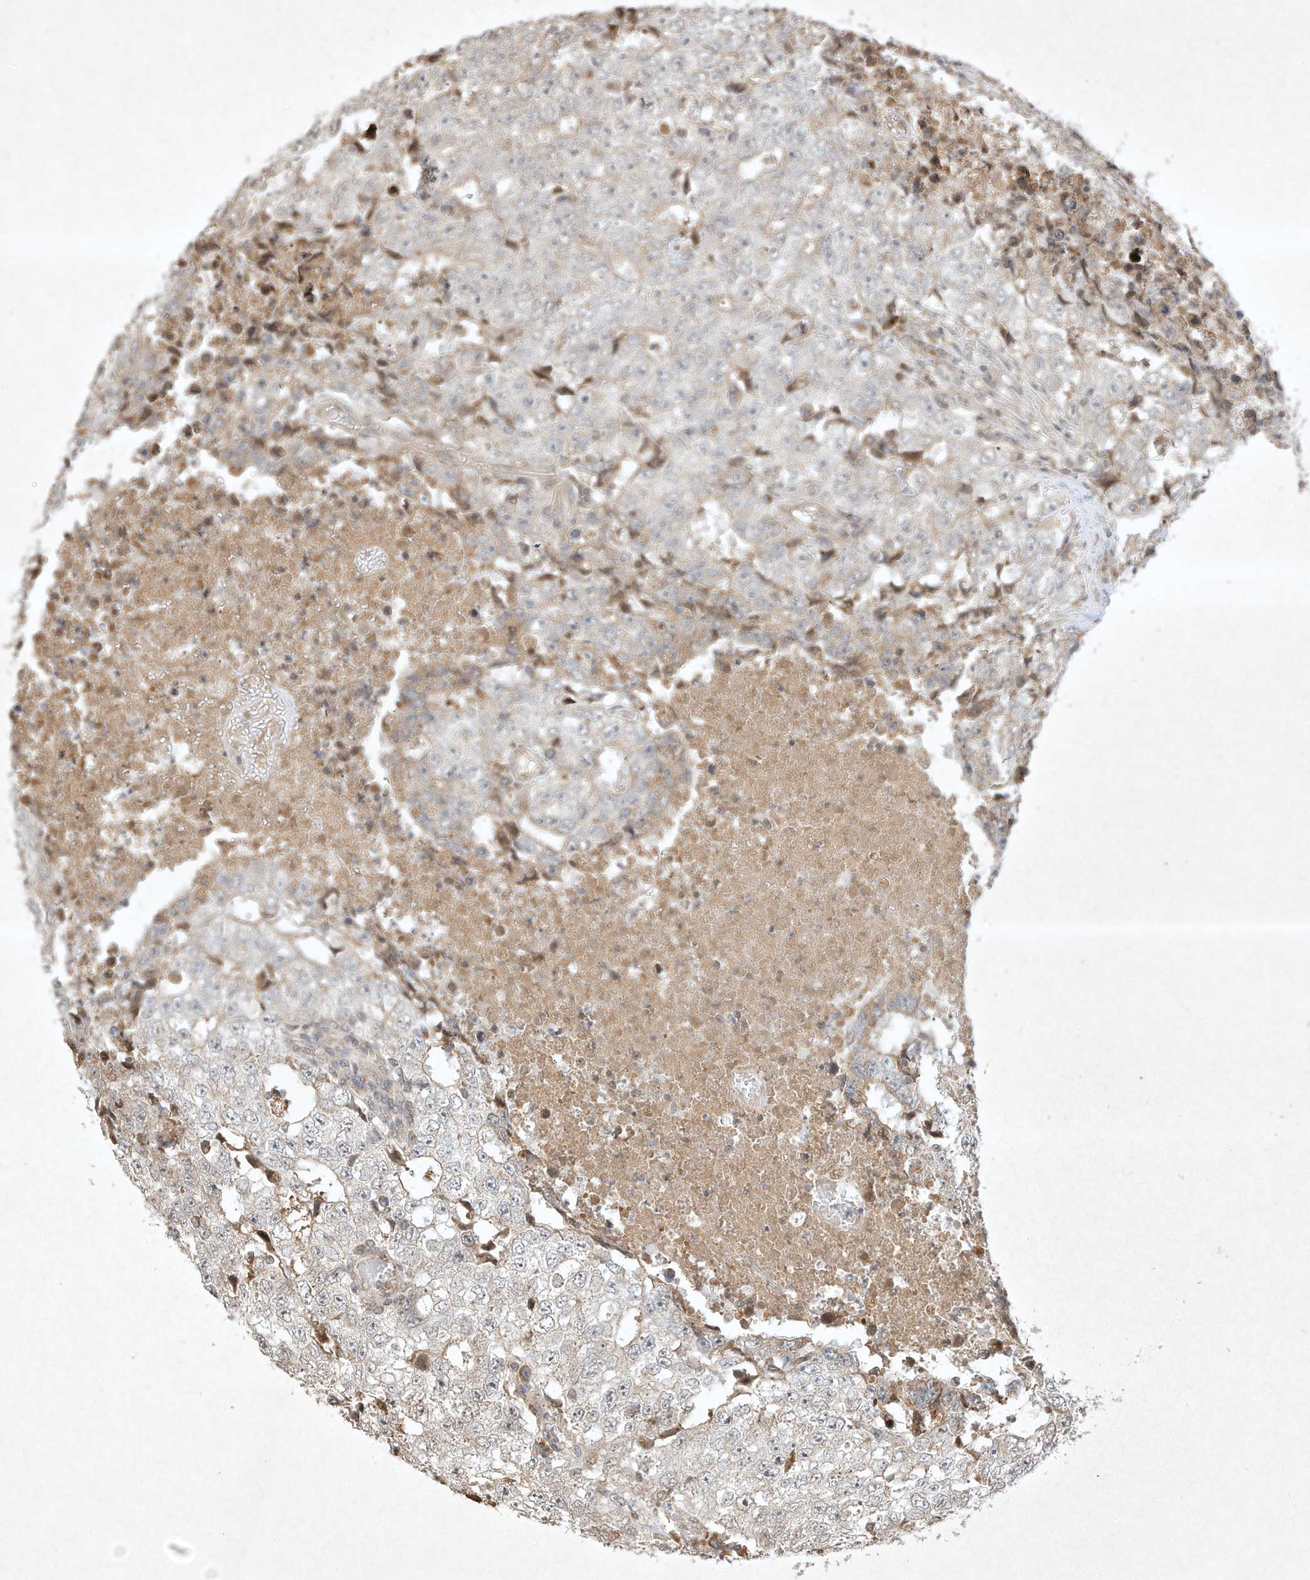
{"staining": {"intensity": "negative", "quantity": "none", "location": "none"}, "tissue": "testis cancer", "cell_type": "Tumor cells", "image_type": "cancer", "snomed": [{"axis": "morphology", "description": "Necrosis, NOS"}, {"axis": "morphology", "description": "Carcinoma, Embryonal, NOS"}, {"axis": "topography", "description": "Testis"}], "caption": "The IHC micrograph has no significant positivity in tumor cells of embryonal carcinoma (testis) tissue. Brightfield microscopy of IHC stained with DAB (3,3'-diaminobenzidine) (brown) and hematoxylin (blue), captured at high magnification.", "gene": "BTRC", "patient": {"sex": "male", "age": 19}}